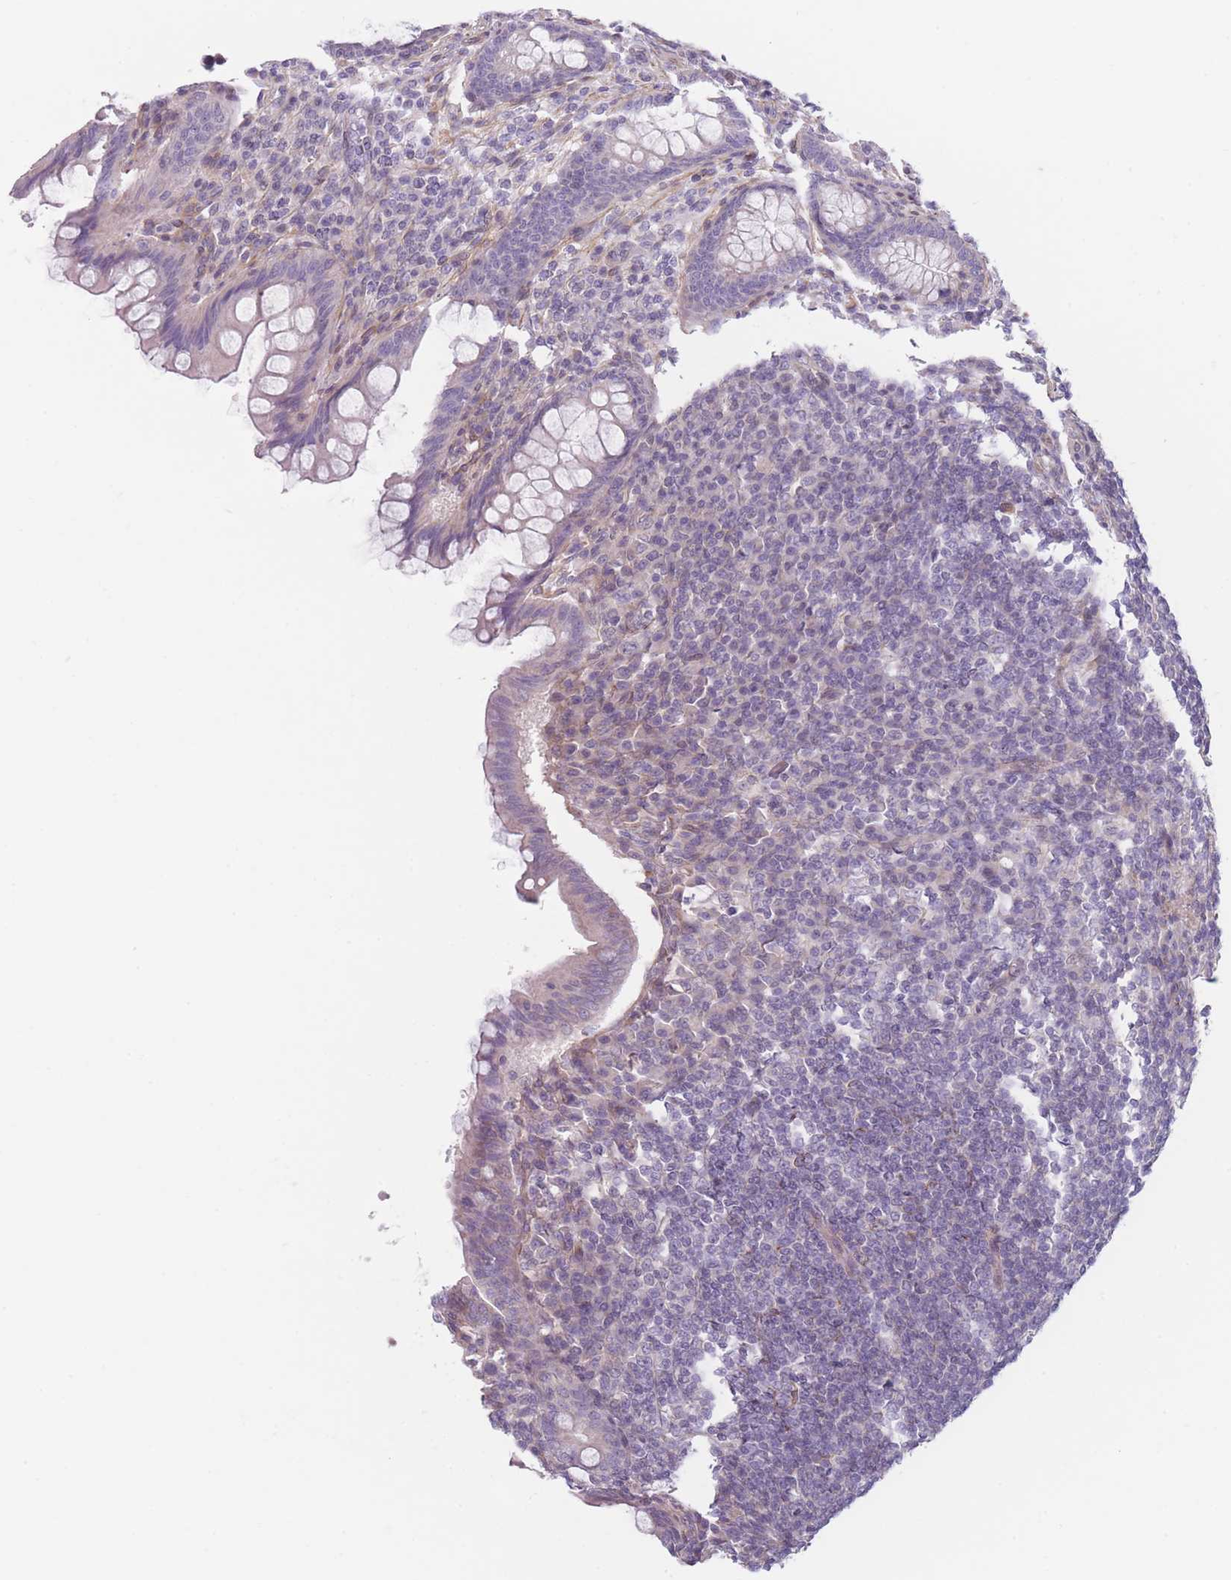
{"staining": {"intensity": "weak", "quantity": "25%-75%", "location": "cytoplasmic/membranous"}, "tissue": "appendix", "cell_type": "Glandular cells", "image_type": "normal", "snomed": [{"axis": "morphology", "description": "Normal tissue, NOS"}, {"axis": "topography", "description": "Appendix"}], "caption": "The image reveals staining of normal appendix, revealing weak cytoplasmic/membranous protein expression (brown color) within glandular cells.", "gene": "SLC7A6", "patient": {"sex": "female", "age": 33}}